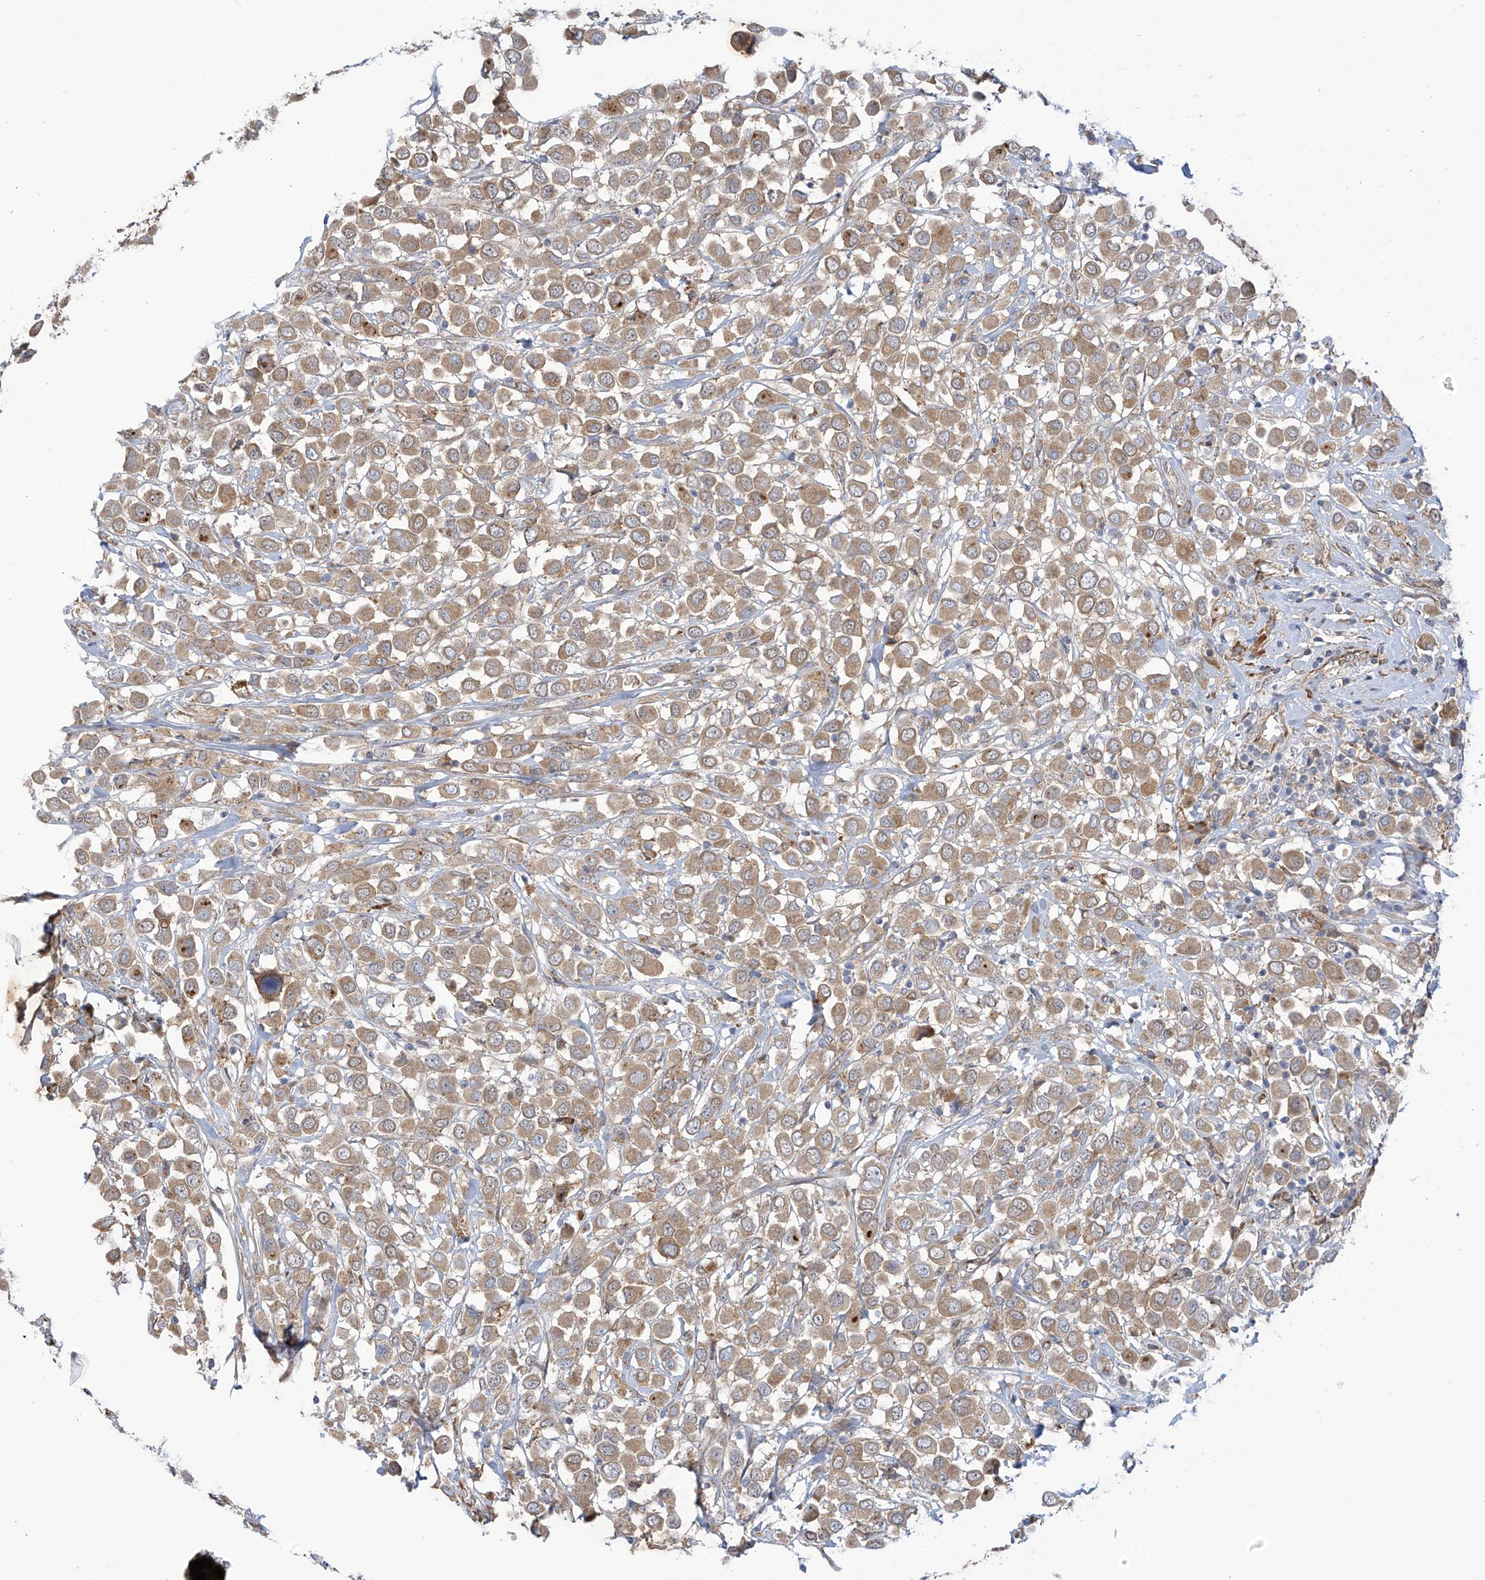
{"staining": {"intensity": "weak", "quantity": ">75%", "location": "cytoplasmic/membranous"}, "tissue": "breast cancer", "cell_type": "Tumor cells", "image_type": "cancer", "snomed": [{"axis": "morphology", "description": "Duct carcinoma"}, {"axis": "topography", "description": "Breast"}], "caption": "An IHC micrograph of tumor tissue is shown. Protein staining in brown shows weak cytoplasmic/membranous positivity in breast cancer within tumor cells. Nuclei are stained in blue.", "gene": "KIAA1522", "patient": {"sex": "female", "age": 61}}